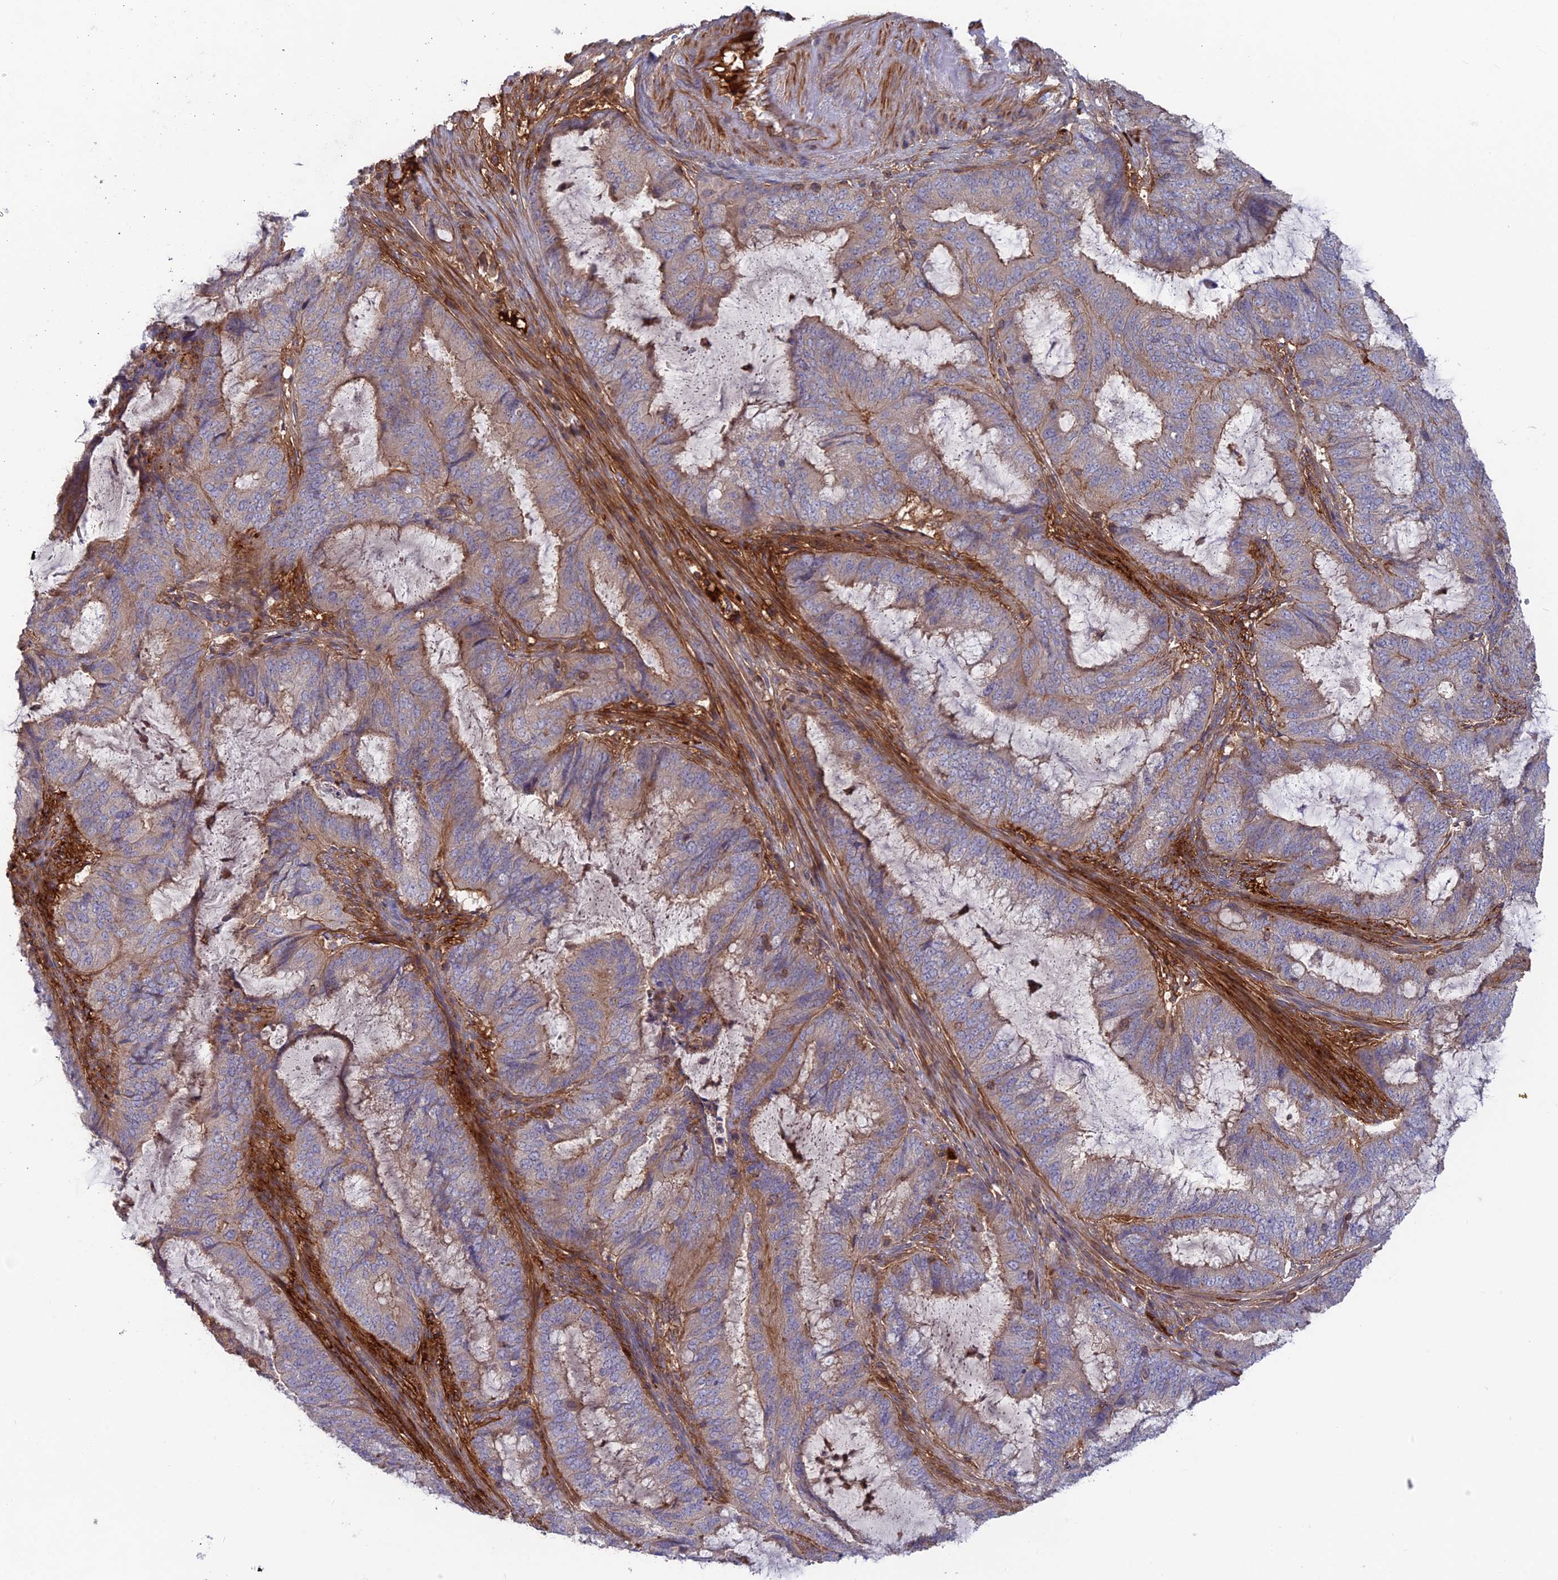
{"staining": {"intensity": "weak", "quantity": "<25%", "location": "cytoplasmic/membranous"}, "tissue": "endometrial cancer", "cell_type": "Tumor cells", "image_type": "cancer", "snomed": [{"axis": "morphology", "description": "Adenocarcinoma, NOS"}, {"axis": "topography", "description": "Endometrium"}], "caption": "DAB (3,3'-diaminobenzidine) immunohistochemical staining of endometrial adenocarcinoma displays no significant expression in tumor cells.", "gene": "CPNE7", "patient": {"sex": "female", "age": 51}}